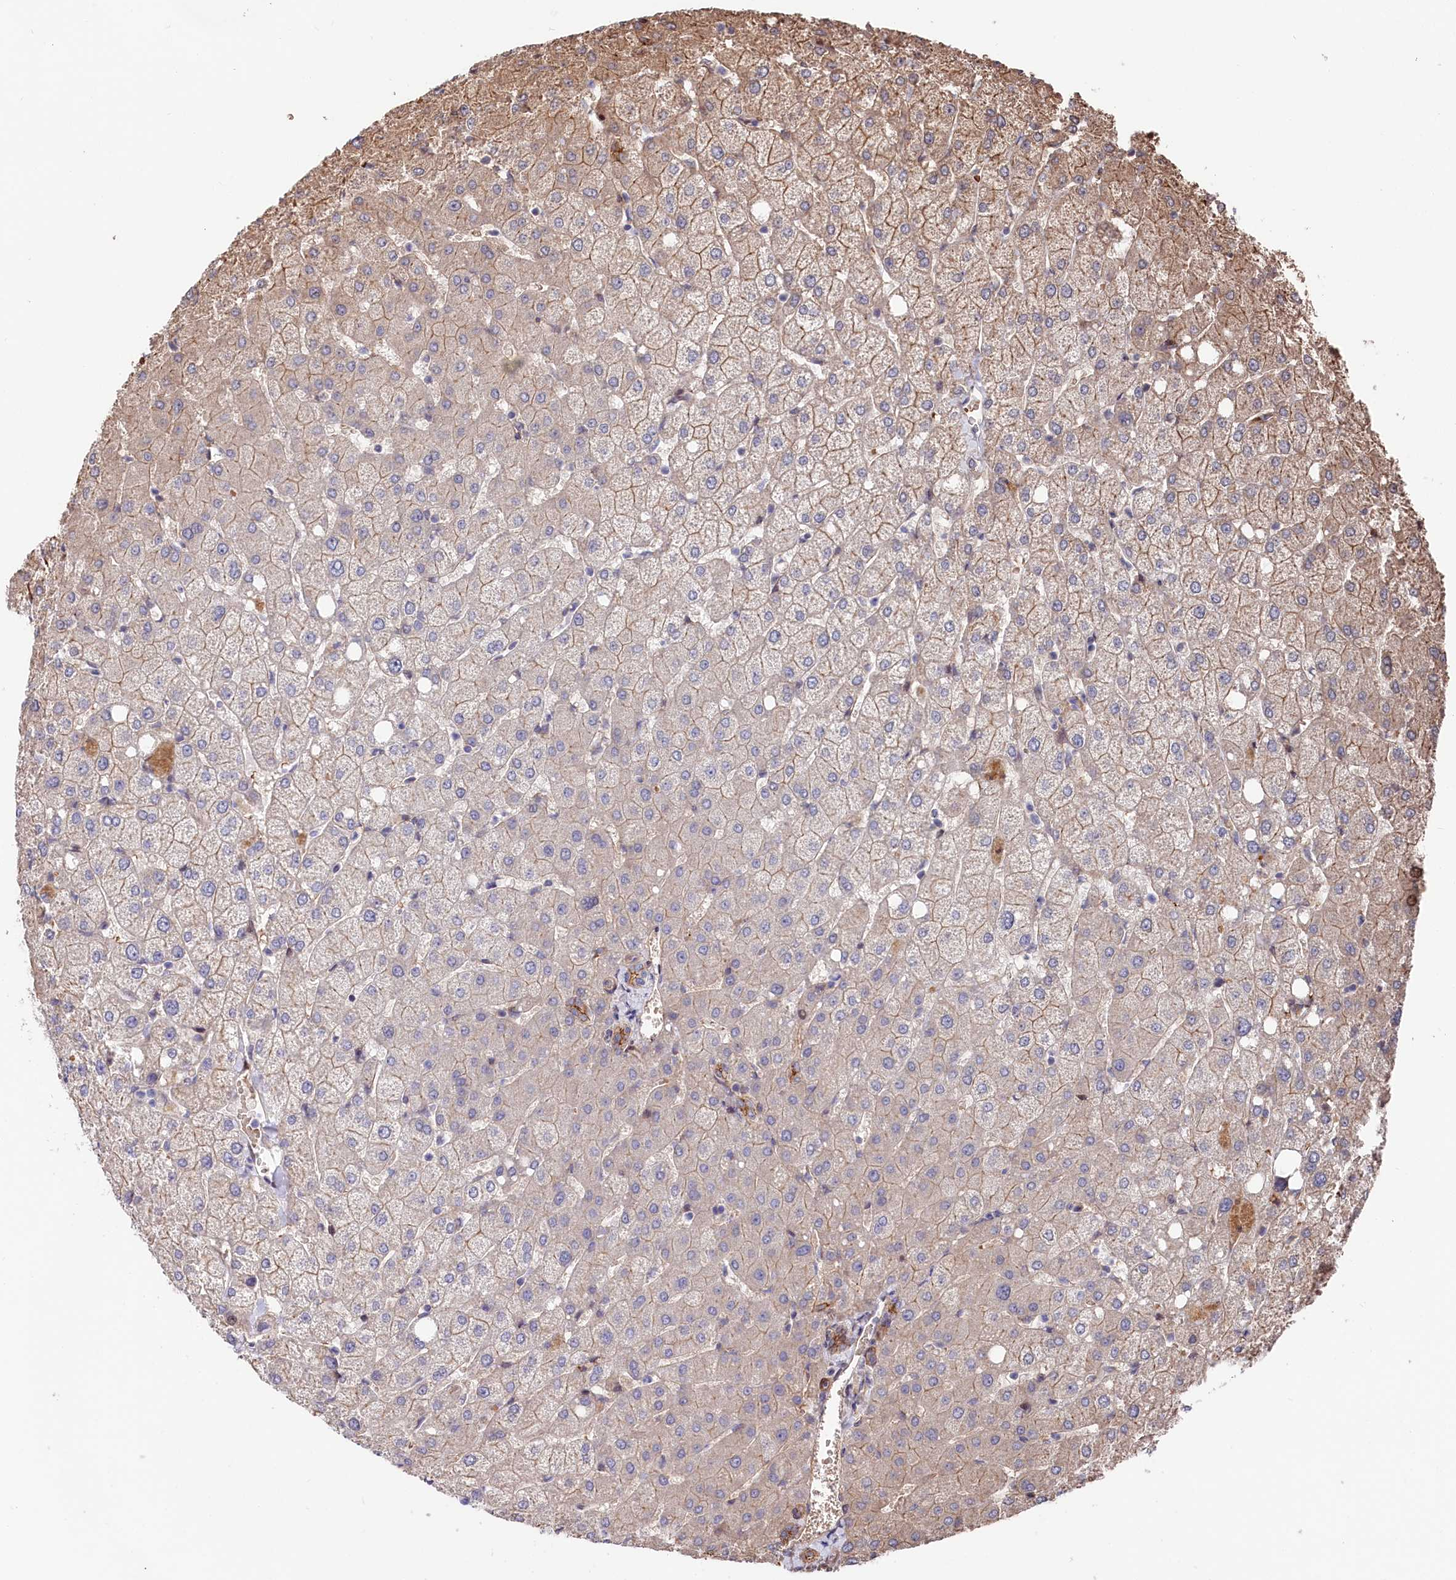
{"staining": {"intensity": "moderate", "quantity": "25%-75%", "location": "cytoplasmic/membranous"}, "tissue": "liver", "cell_type": "Cholangiocytes", "image_type": "normal", "snomed": [{"axis": "morphology", "description": "Normal tissue, NOS"}, {"axis": "topography", "description": "Liver"}], "caption": "Immunohistochemical staining of normal liver exhibits moderate cytoplasmic/membranous protein staining in about 25%-75% of cholangiocytes. (Stains: DAB (3,3'-diaminobenzidine) in brown, nuclei in blue, Microscopy: brightfield microscopy at high magnification).", "gene": "TNKS1BP1", "patient": {"sex": "female", "age": 54}}